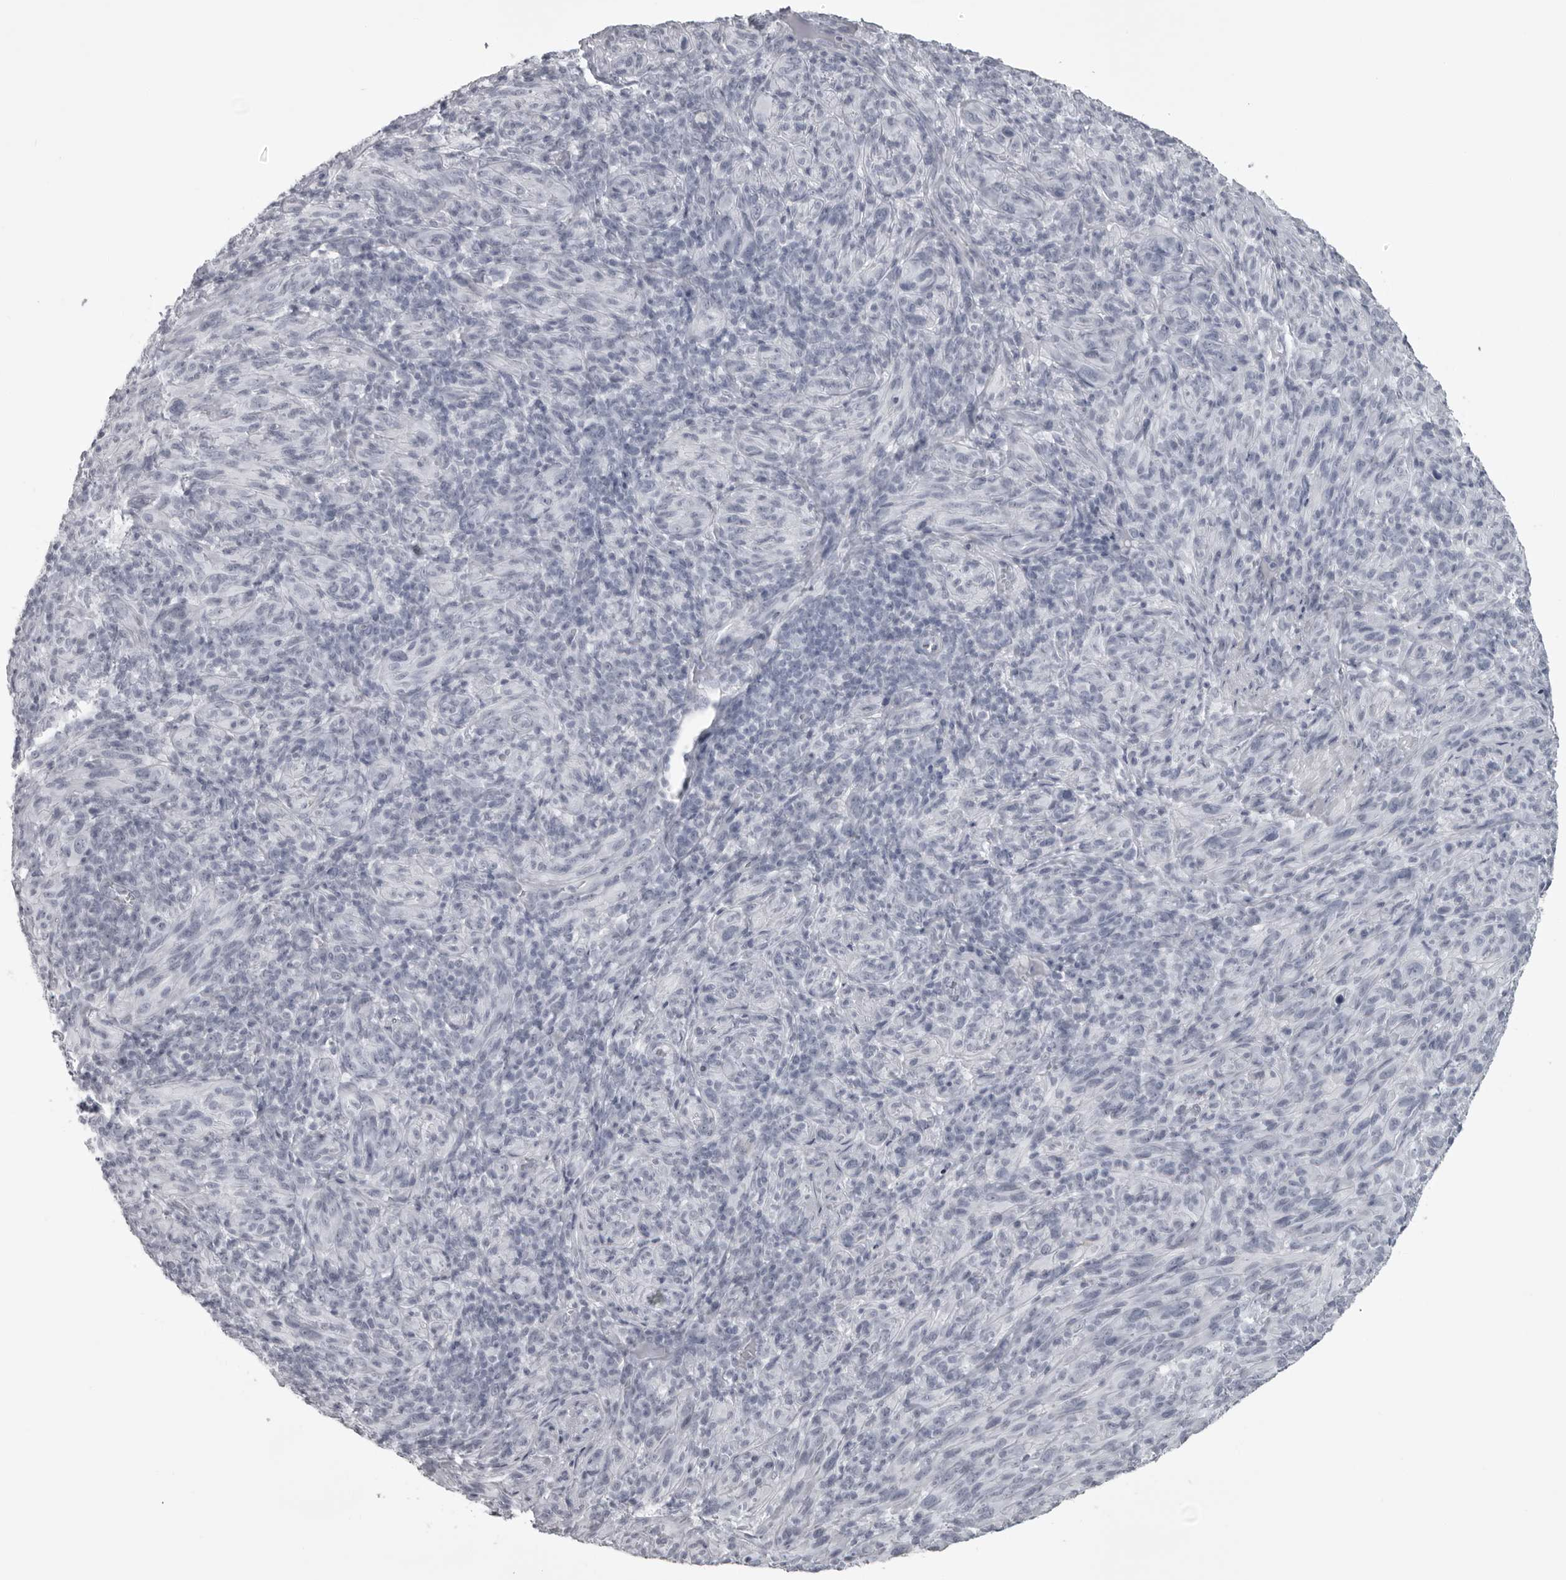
{"staining": {"intensity": "negative", "quantity": "none", "location": "none"}, "tissue": "melanoma", "cell_type": "Tumor cells", "image_type": "cancer", "snomed": [{"axis": "morphology", "description": "Malignant melanoma, NOS"}, {"axis": "topography", "description": "Skin of head"}], "caption": "Tumor cells are negative for brown protein staining in malignant melanoma. The staining is performed using DAB (3,3'-diaminobenzidine) brown chromogen with nuclei counter-stained in using hematoxylin.", "gene": "UROD", "patient": {"sex": "male", "age": 96}}